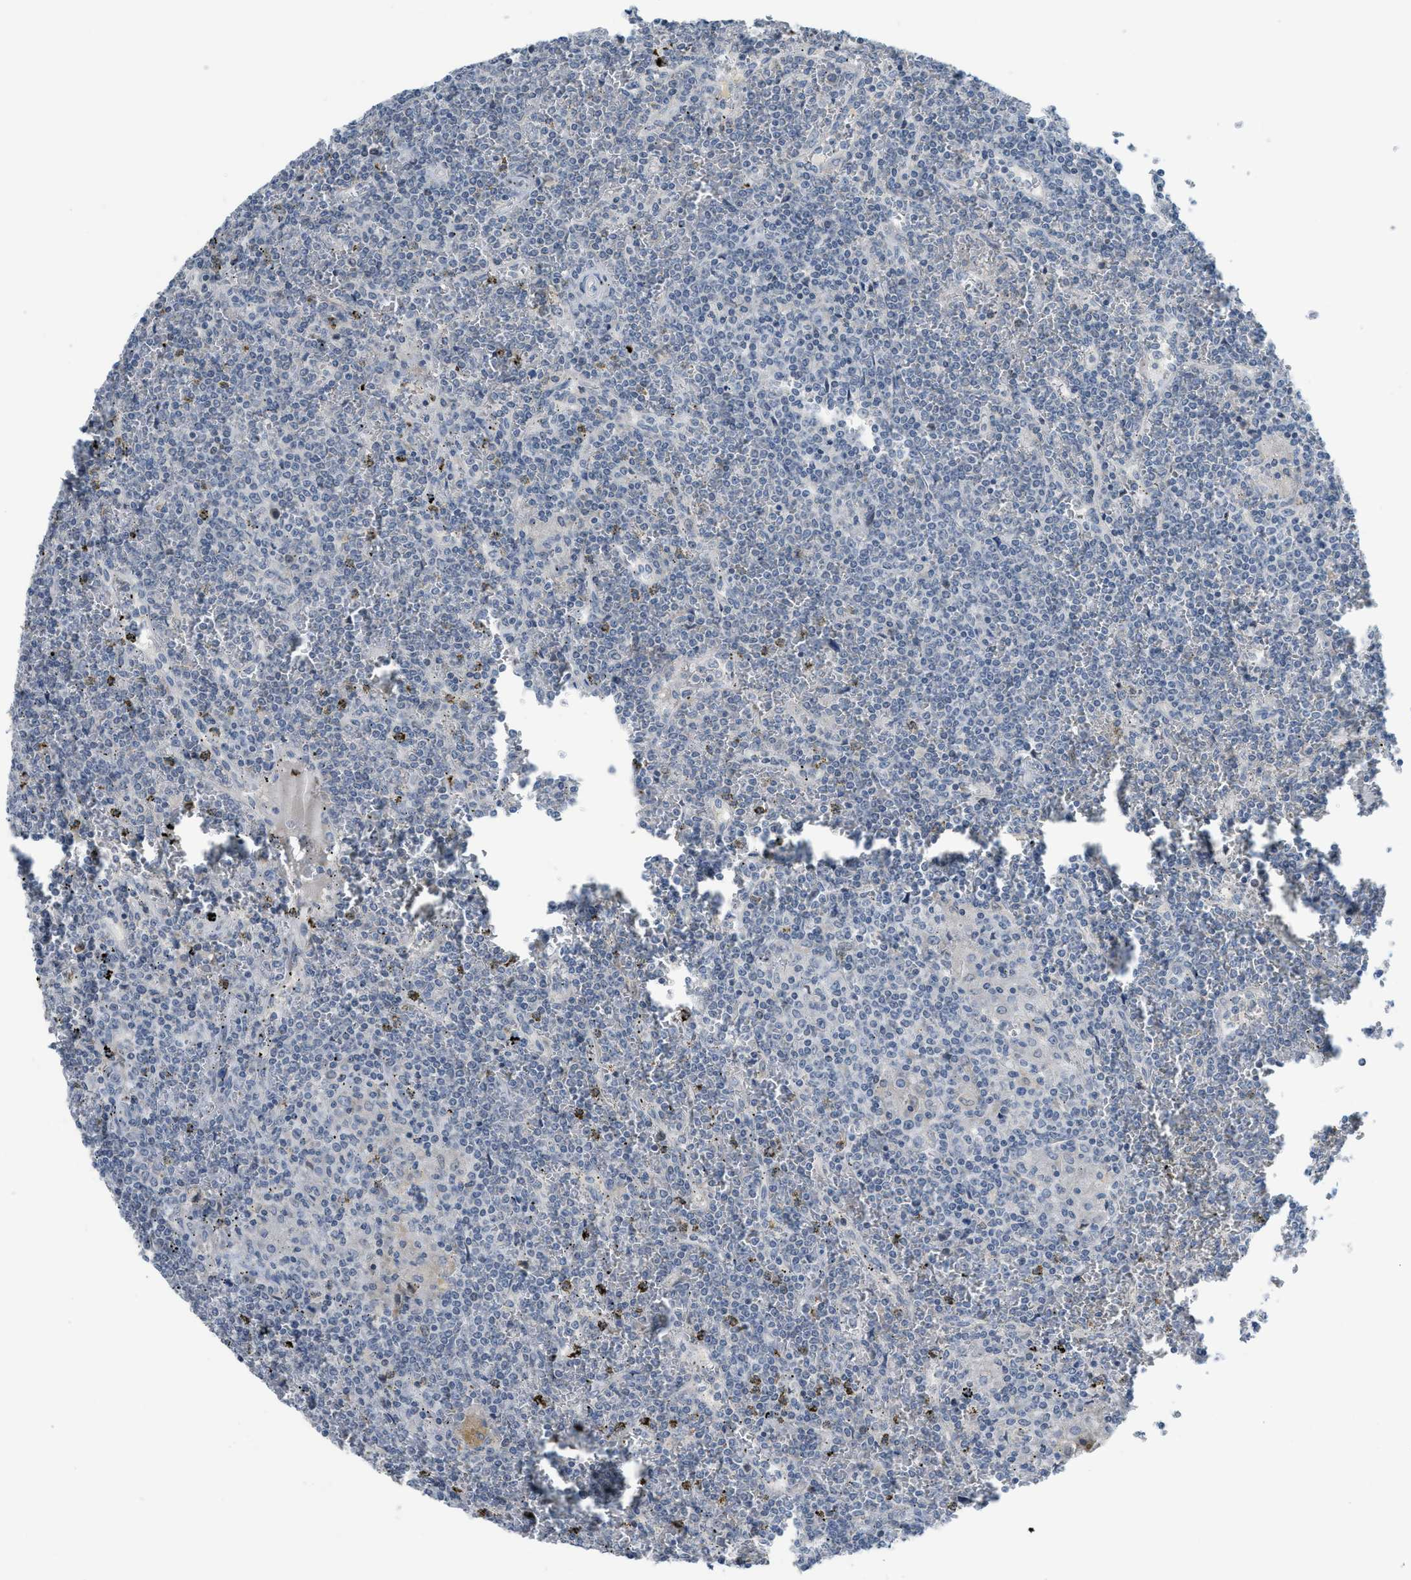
{"staining": {"intensity": "negative", "quantity": "none", "location": "none"}, "tissue": "lymphoma", "cell_type": "Tumor cells", "image_type": "cancer", "snomed": [{"axis": "morphology", "description": "Malignant lymphoma, non-Hodgkin's type, Low grade"}, {"axis": "topography", "description": "Spleen"}], "caption": "This is an immunohistochemistry micrograph of human low-grade malignant lymphoma, non-Hodgkin's type. There is no staining in tumor cells.", "gene": "TXNDC2", "patient": {"sex": "female", "age": 19}}